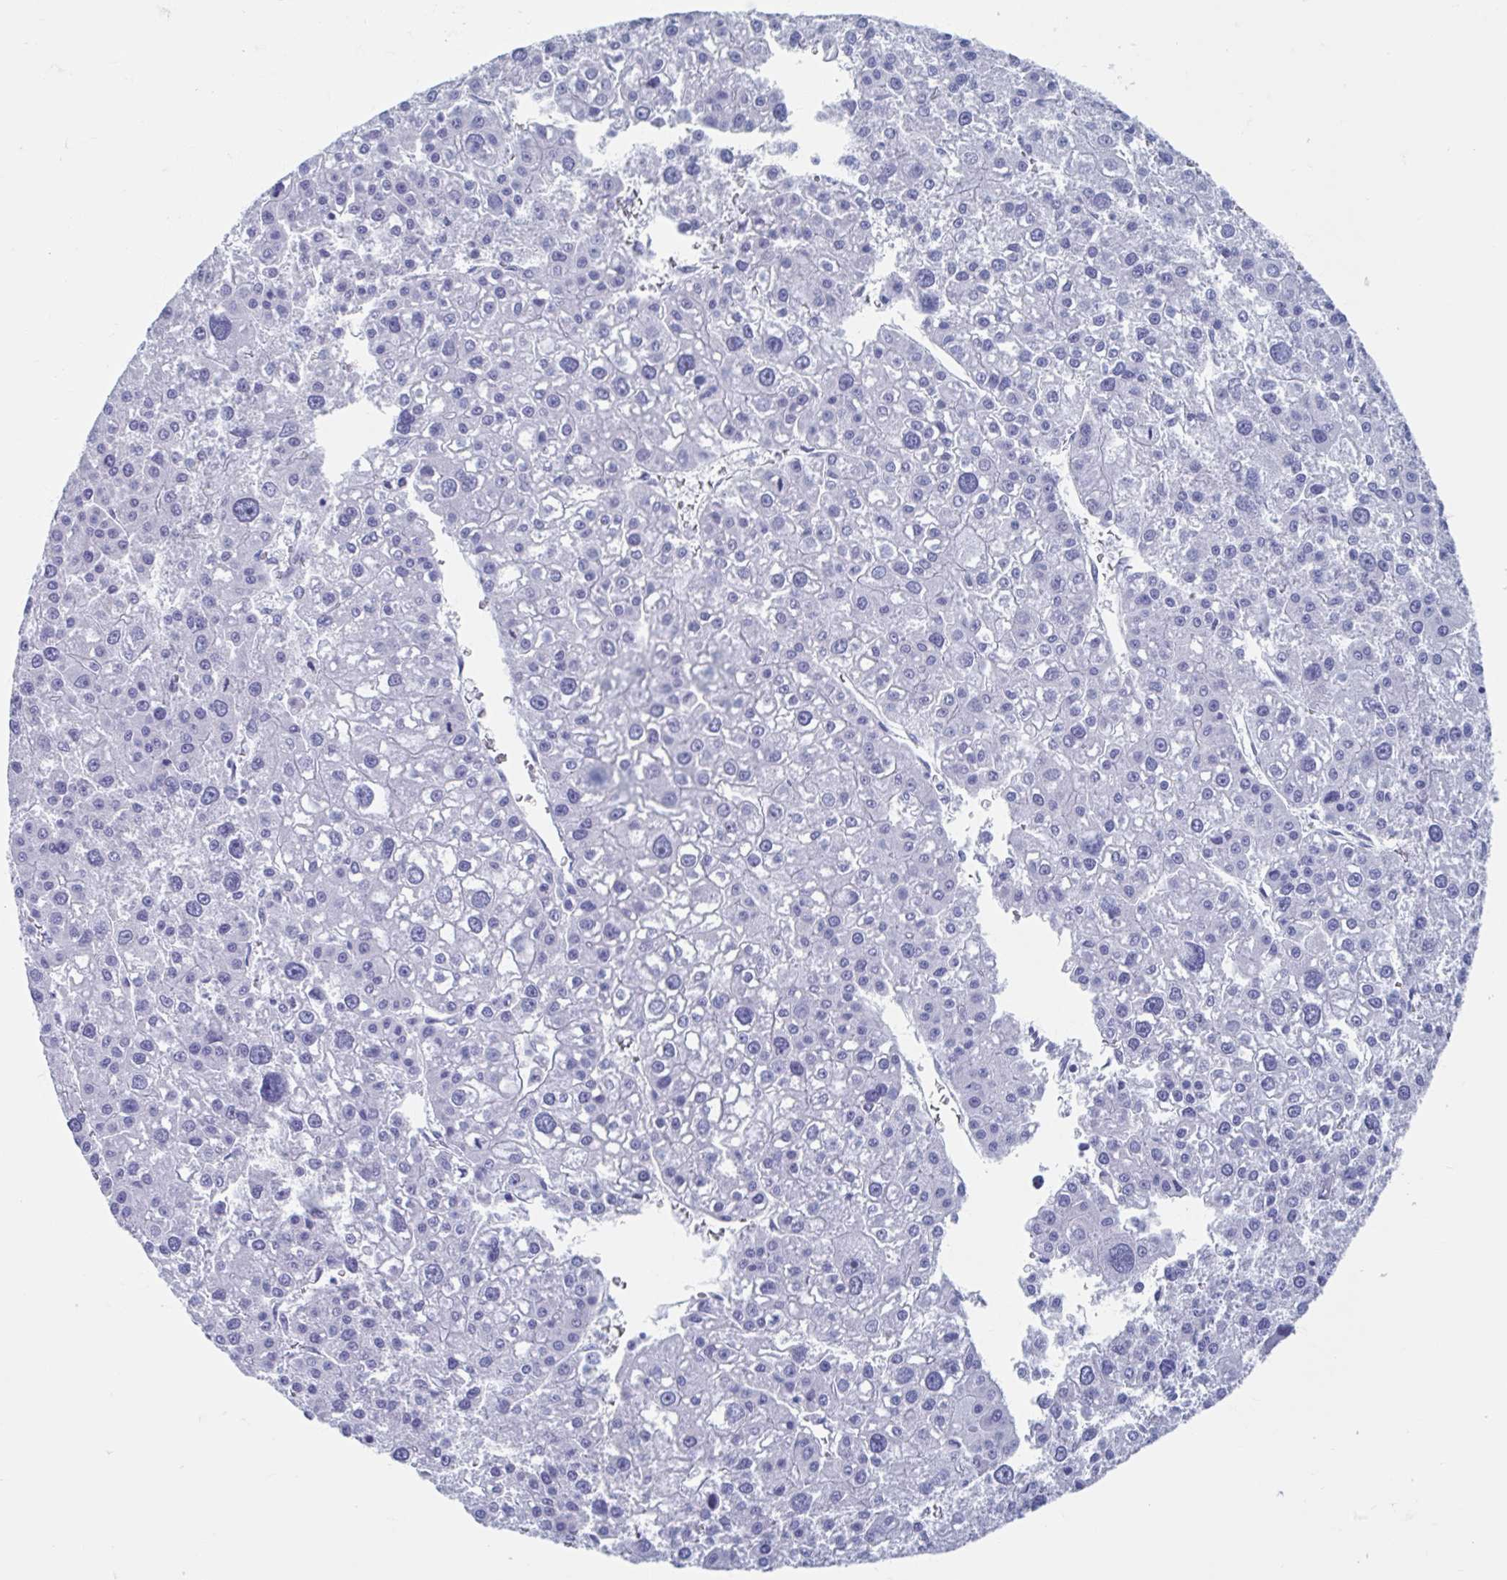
{"staining": {"intensity": "negative", "quantity": "none", "location": "none"}, "tissue": "liver cancer", "cell_type": "Tumor cells", "image_type": "cancer", "snomed": [{"axis": "morphology", "description": "Carcinoma, Hepatocellular, NOS"}, {"axis": "topography", "description": "Liver"}], "caption": "Immunohistochemistry histopathology image of neoplastic tissue: liver cancer (hepatocellular carcinoma) stained with DAB (3,3'-diaminobenzidine) shows no significant protein expression in tumor cells.", "gene": "SHCBP1L", "patient": {"sex": "male", "age": 73}}